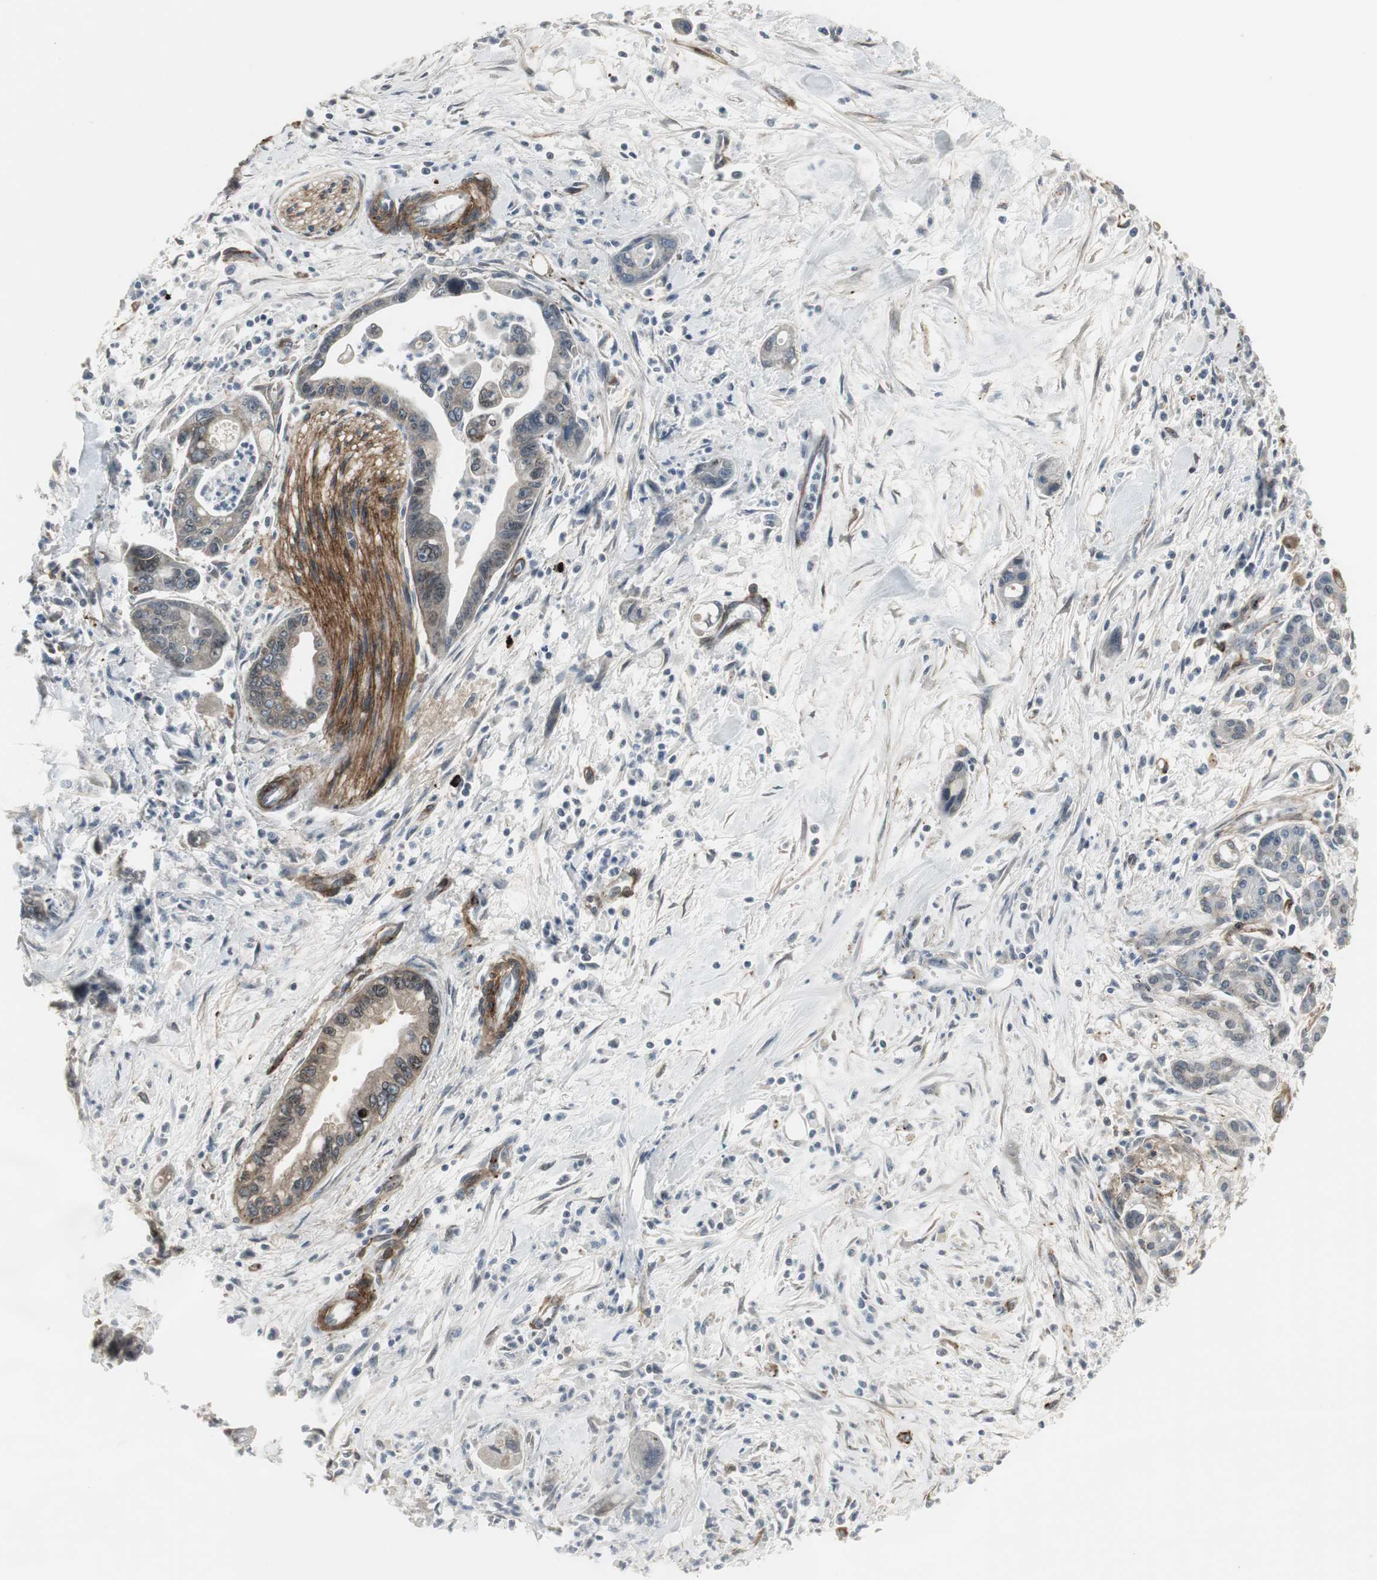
{"staining": {"intensity": "weak", "quantity": "<25%", "location": "cytoplasmic/membranous"}, "tissue": "pancreatic cancer", "cell_type": "Tumor cells", "image_type": "cancer", "snomed": [{"axis": "morphology", "description": "Adenocarcinoma, NOS"}, {"axis": "topography", "description": "Pancreas"}], "caption": "Immunohistochemistry (IHC) photomicrograph of pancreatic cancer stained for a protein (brown), which reveals no expression in tumor cells.", "gene": "SCYL3", "patient": {"sex": "male", "age": 70}}